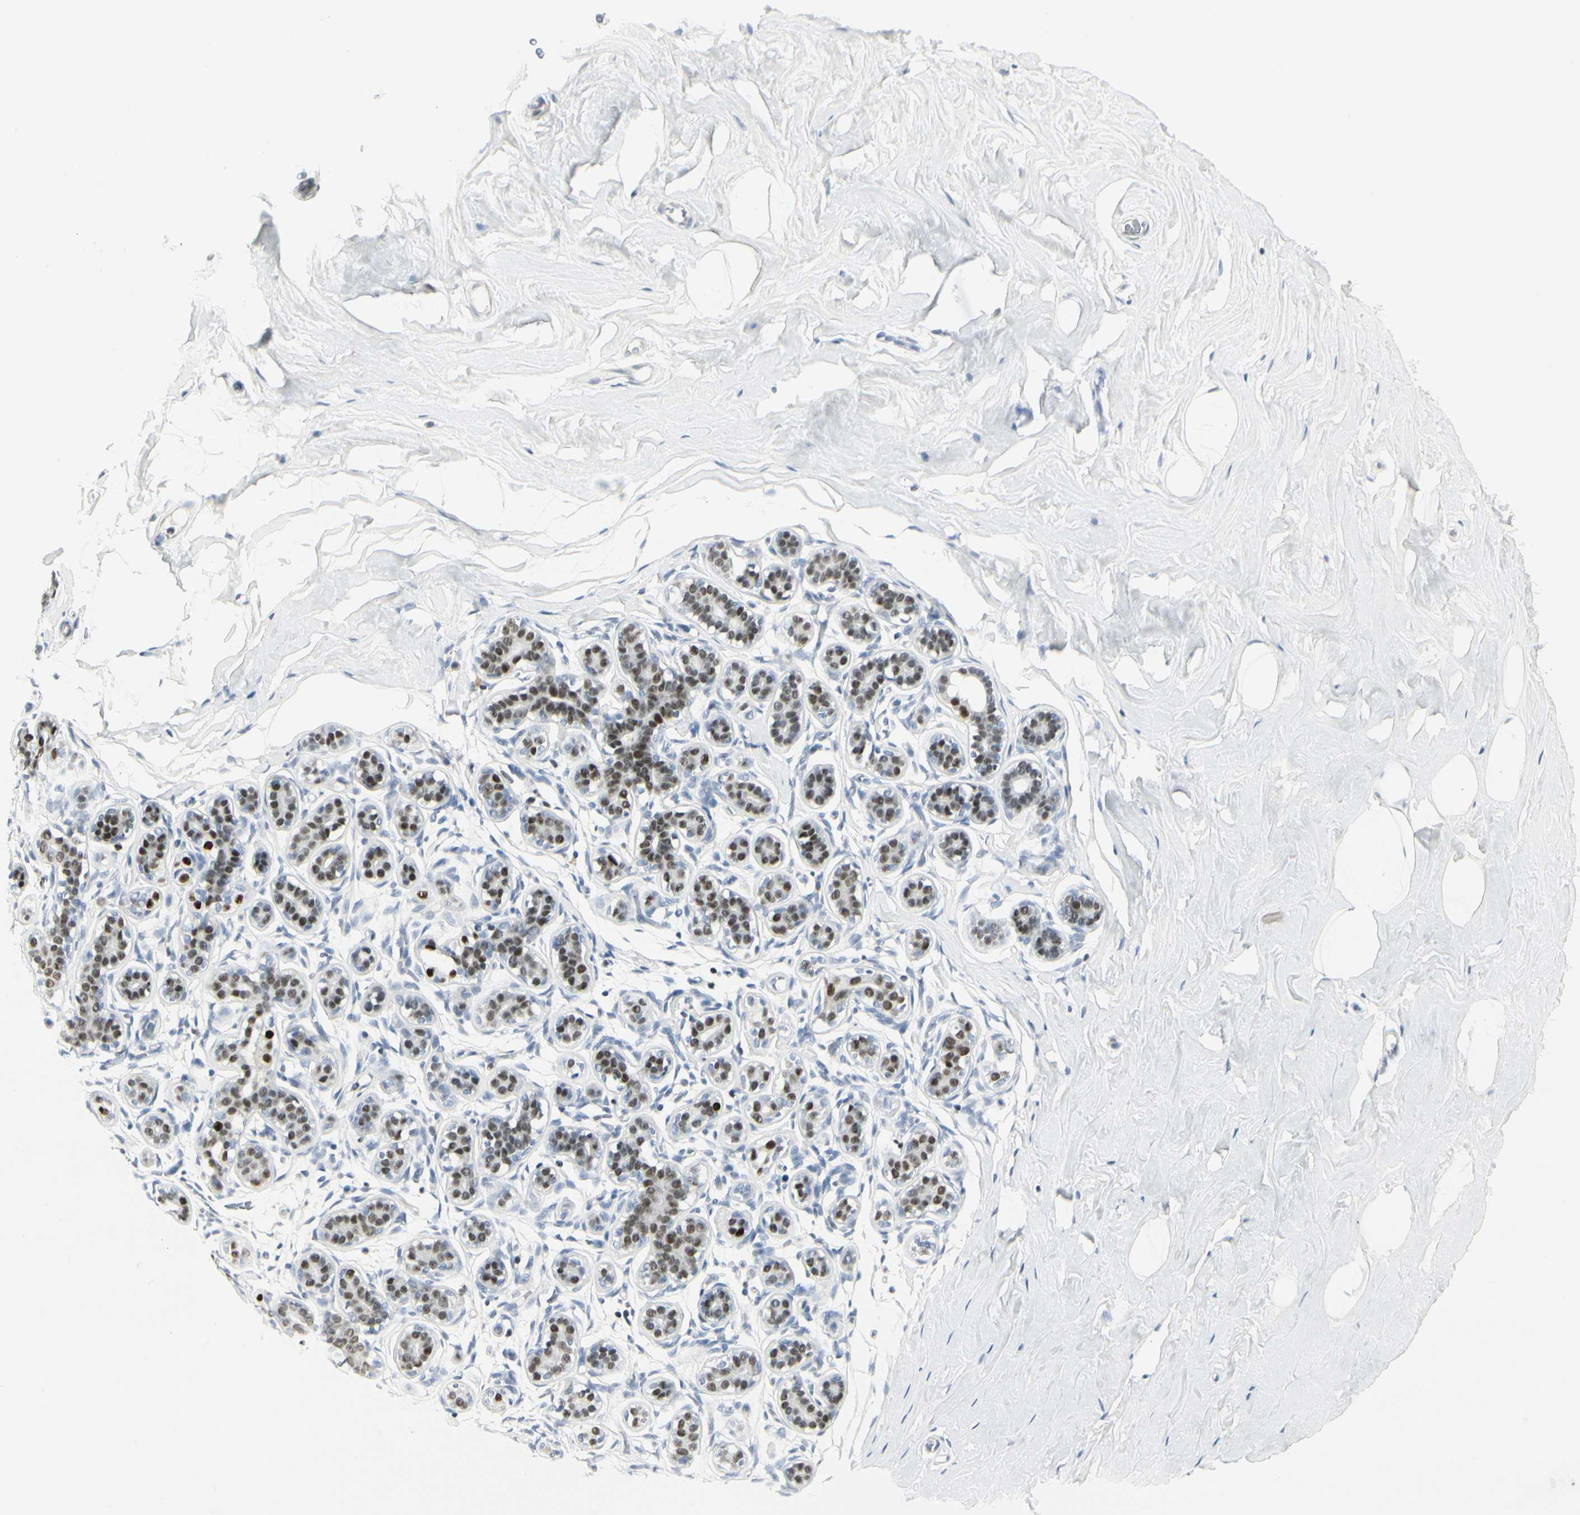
{"staining": {"intensity": "negative", "quantity": "none", "location": "none"}, "tissue": "breast", "cell_type": "Adipocytes", "image_type": "normal", "snomed": [{"axis": "morphology", "description": "Normal tissue, NOS"}, {"axis": "topography", "description": "Breast"}], "caption": "Adipocytes are negative for protein expression in normal human breast. (DAB (3,3'-diaminobenzidine) immunohistochemistry visualized using brightfield microscopy, high magnification).", "gene": "ZBTB7B", "patient": {"sex": "female", "age": 75}}